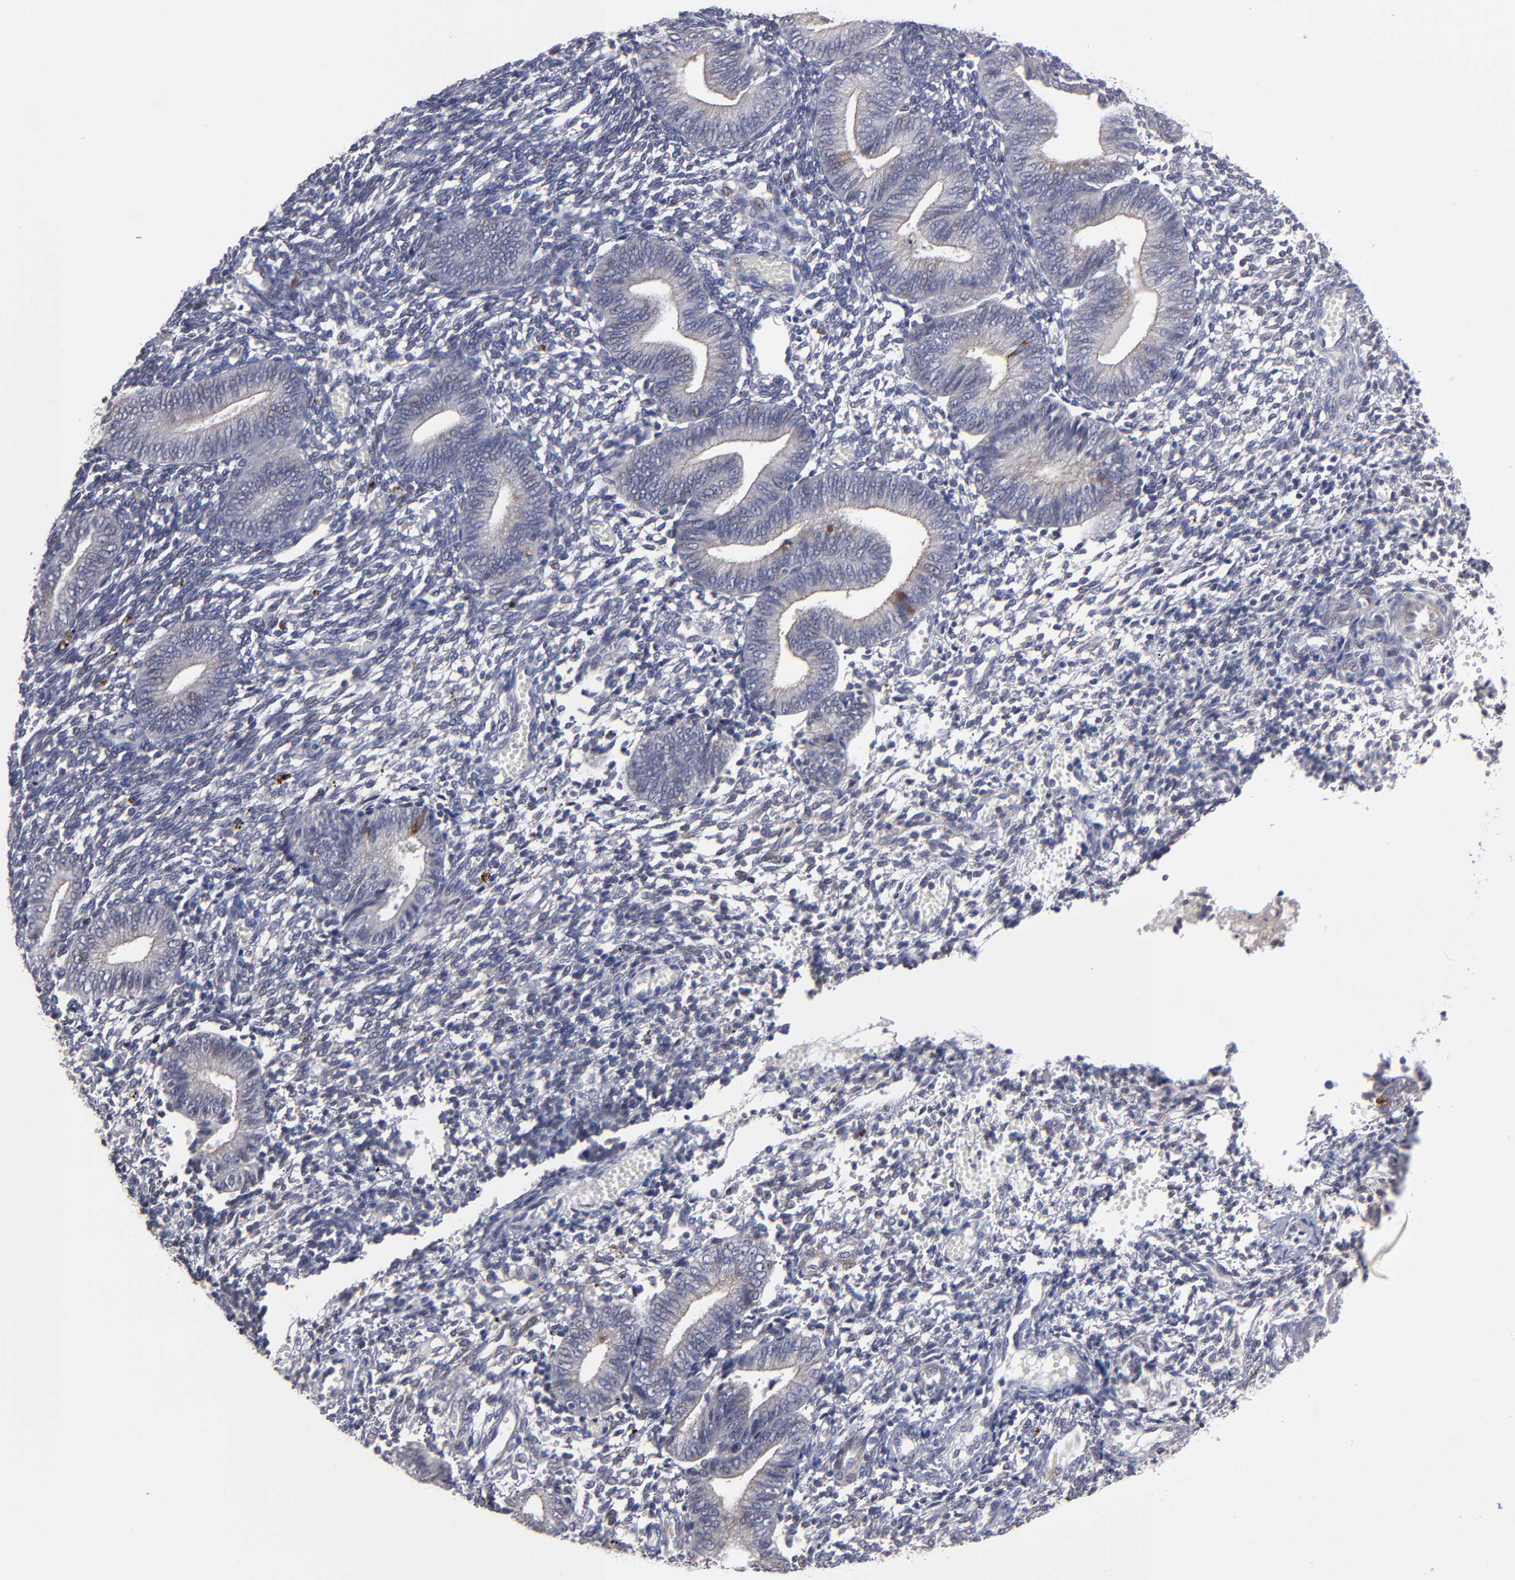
{"staining": {"intensity": "negative", "quantity": "none", "location": "none"}, "tissue": "endometrium", "cell_type": "Cells in endometrial stroma", "image_type": "normal", "snomed": [{"axis": "morphology", "description": "Normal tissue, NOS"}, {"axis": "topography", "description": "Uterus"}, {"axis": "topography", "description": "Endometrium"}], "caption": "Immunohistochemical staining of benign endometrium demonstrates no significant staining in cells in endometrial stroma.", "gene": "CEP97", "patient": {"sex": "female", "age": 33}}